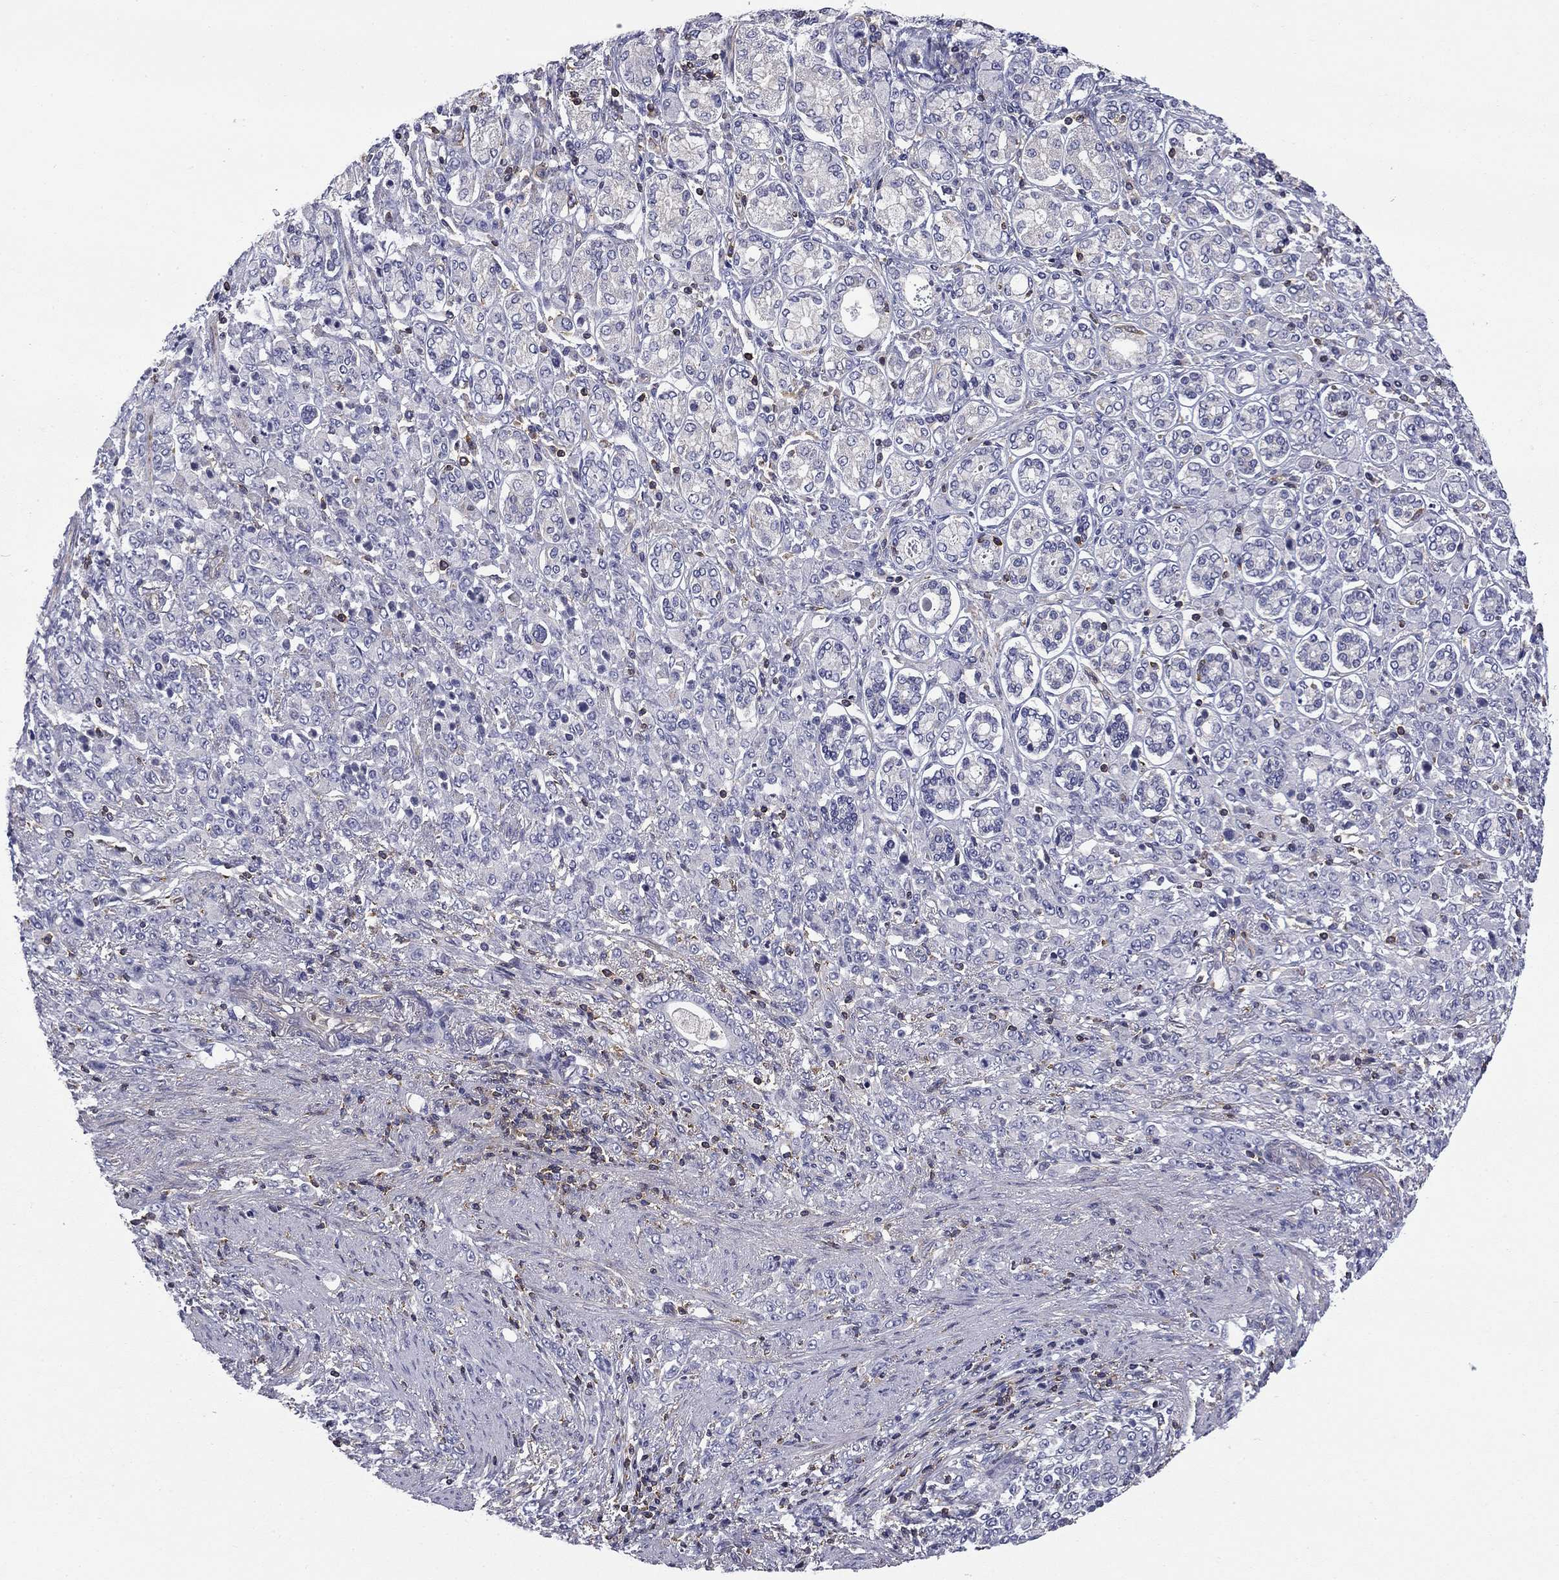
{"staining": {"intensity": "negative", "quantity": "none", "location": "none"}, "tissue": "stomach cancer", "cell_type": "Tumor cells", "image_type": "cancer", "snomed": [{"axis": "morphology", "description": "Normal tissue, NOS"}, {"axis": "morphology", "description": "Adenocarcinoma, NOS"}, {"axis": "topography", "description": "Stomach"}], "caption": "An image of stomach cancer (adenocarcinoma) stained for a protein shows no brown staining in tumor cells.", "gene": "ARHGAP45", "patient": {"sex": "female", "age": 79}}